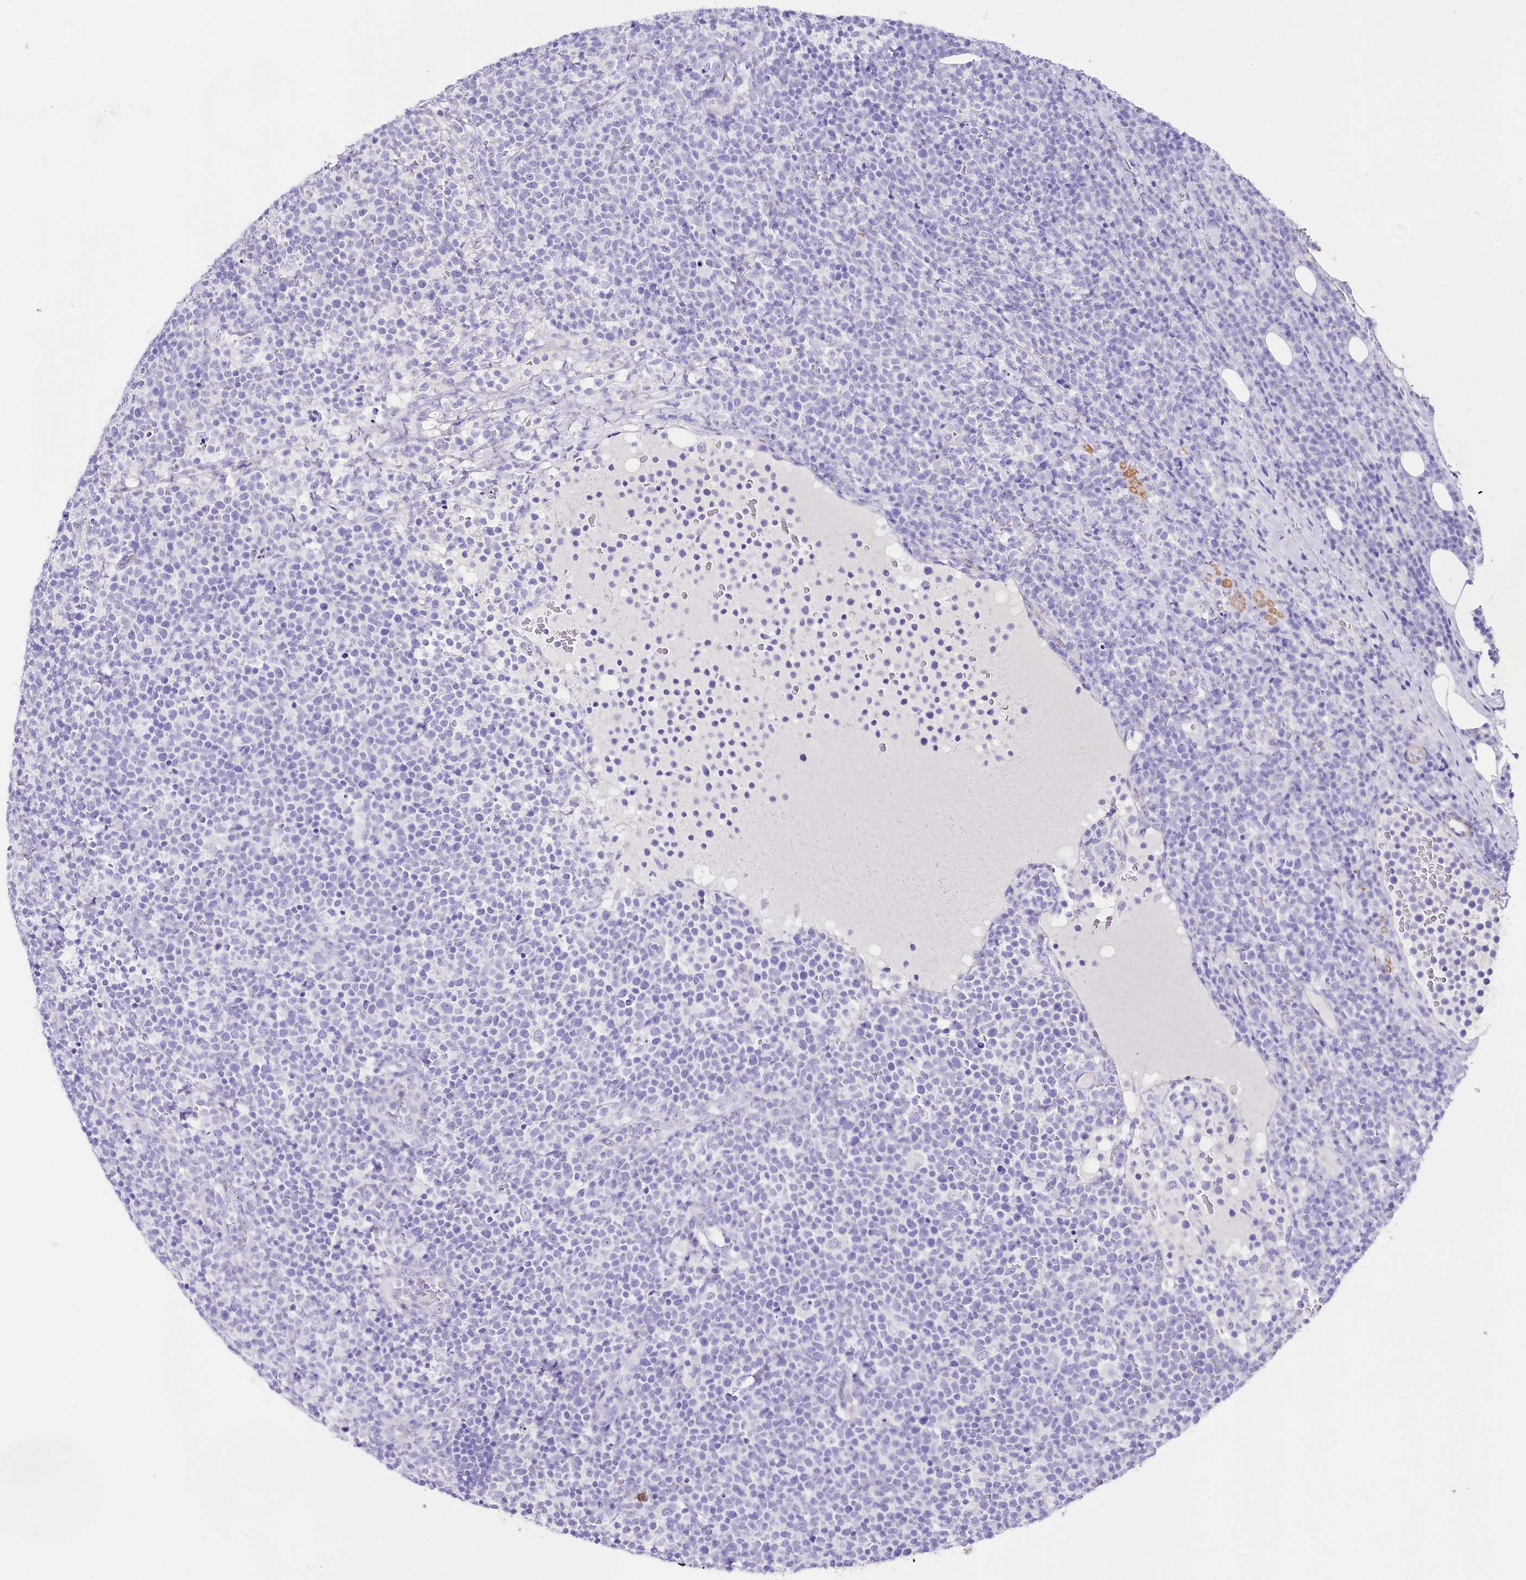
{"staining": {"intensity": "negative", "quantity": "none", "location": "none"}, "tissue": "lymphoma", "cell_type": "Tumor cells", "image_type": "cancer", "snomed": [{"axis": "morphology", "description": "Malignant lymphoma, non-Hodgkin's type, High grade"}, {"axis": "topography", "description": "Lymph node"}], "caption": "A high-resolution photomicrograph shows IHC staining of high-grade malignant lymphoma, non-Hodgkin's type, which displays no significant expression in tumor cells.", "gene": "CSN3", "patient": {"sex": "male", "age": 61}}